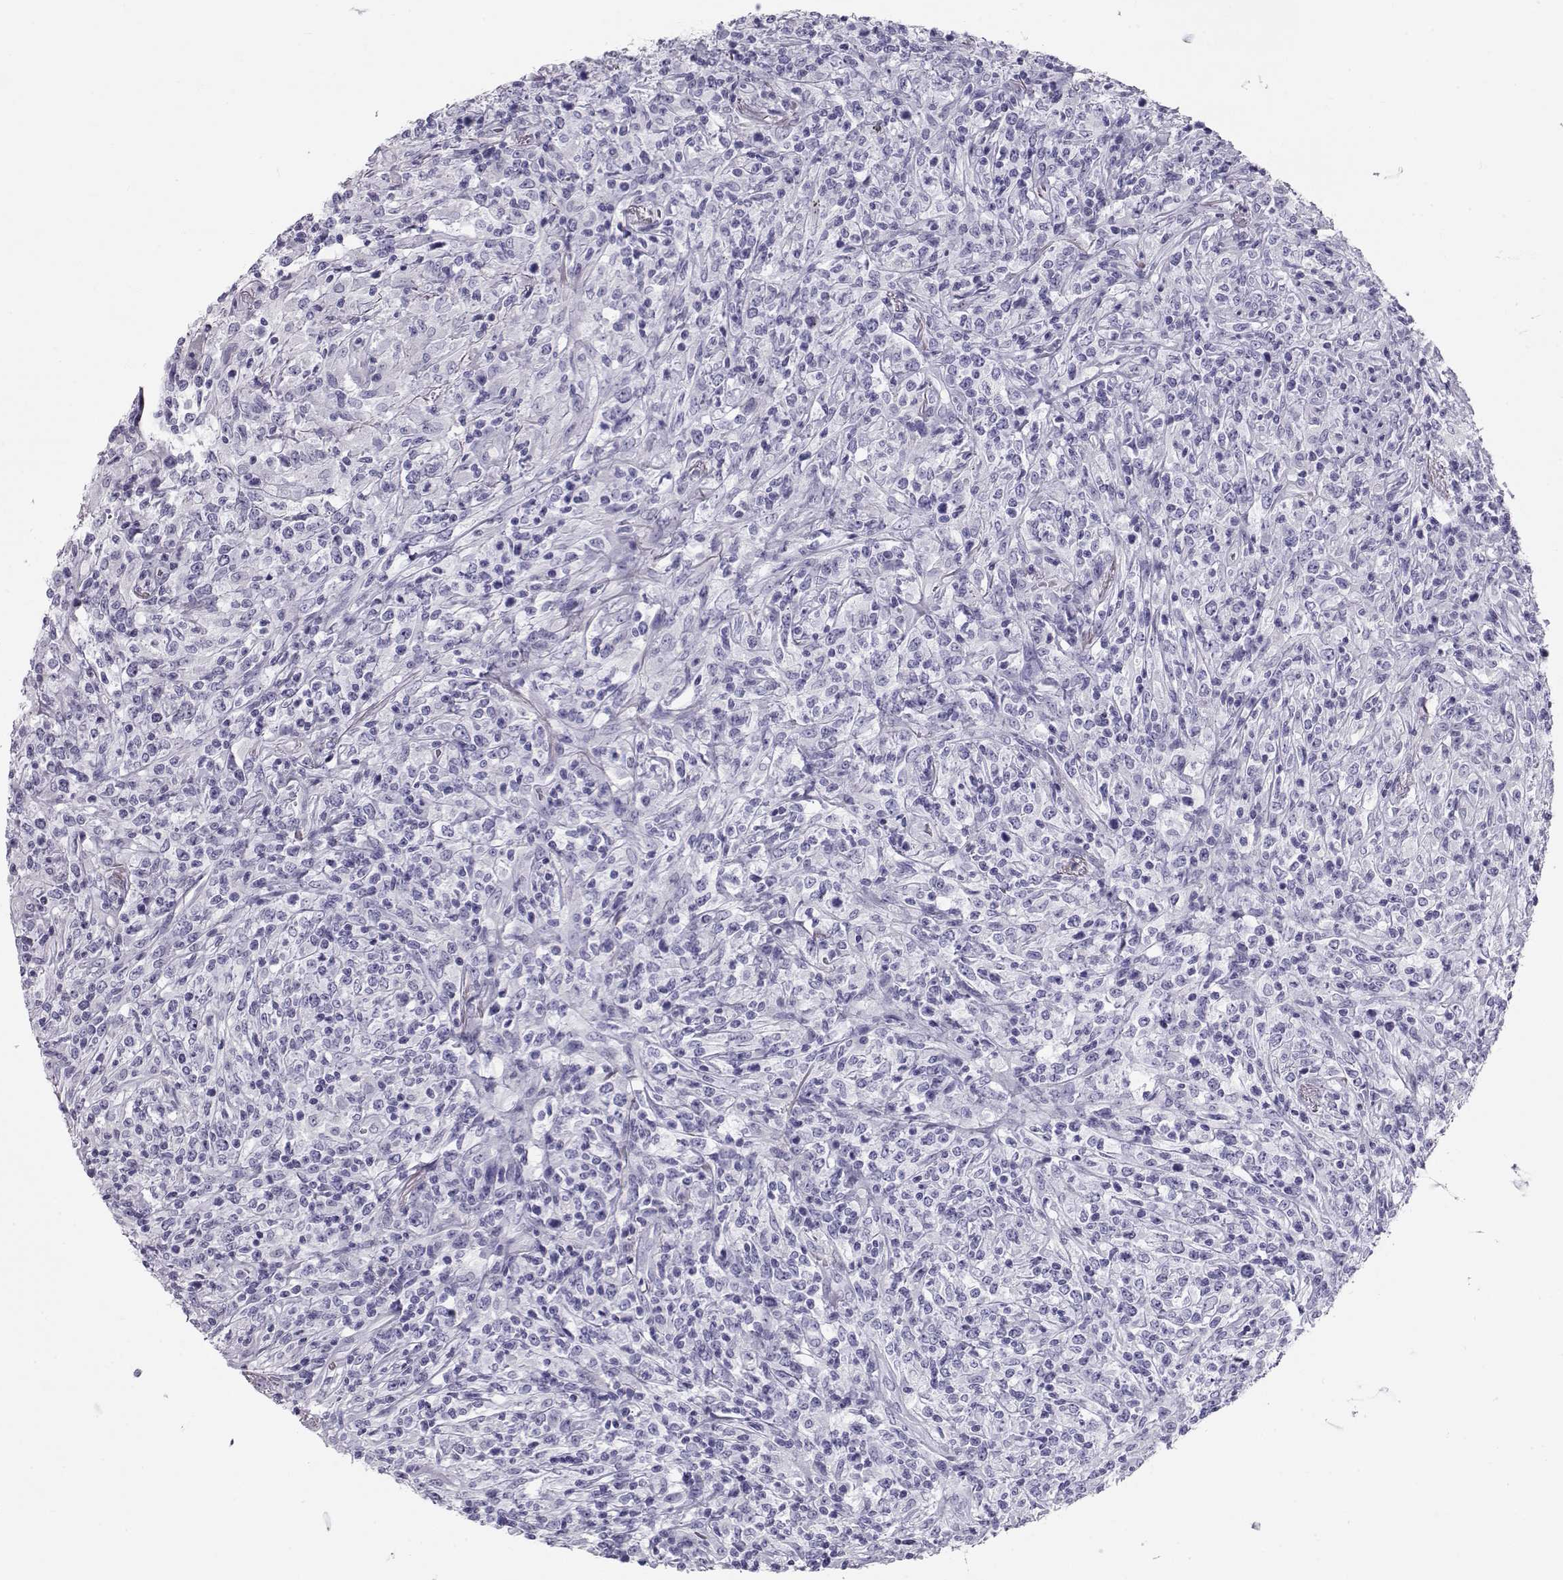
{"staining": {"intensity": "negative", "quantity": "none", "location": "none"}, "tissue": "lymphoma", "cell_type": "Tumor cells", "image_type": "cancer", "snomed": [{"axis": "morphology", "description": "Malignant lymphoma, non-Hodgkin's type, High grade"}, {"axis": "topography", "description": "Lung"}], "caption": "This photomicrograph is of high-grade malignant lymphoma, non-Hodgkin's type stained with IHC to label a protein in brown with the nuclei are counter-stained blue. There is no expression in tumor cells. (Brightfield microscopy of DAB IHC at high magnification).", "gene": "RD3", "patient": {"sex": "male", "age": 79}}